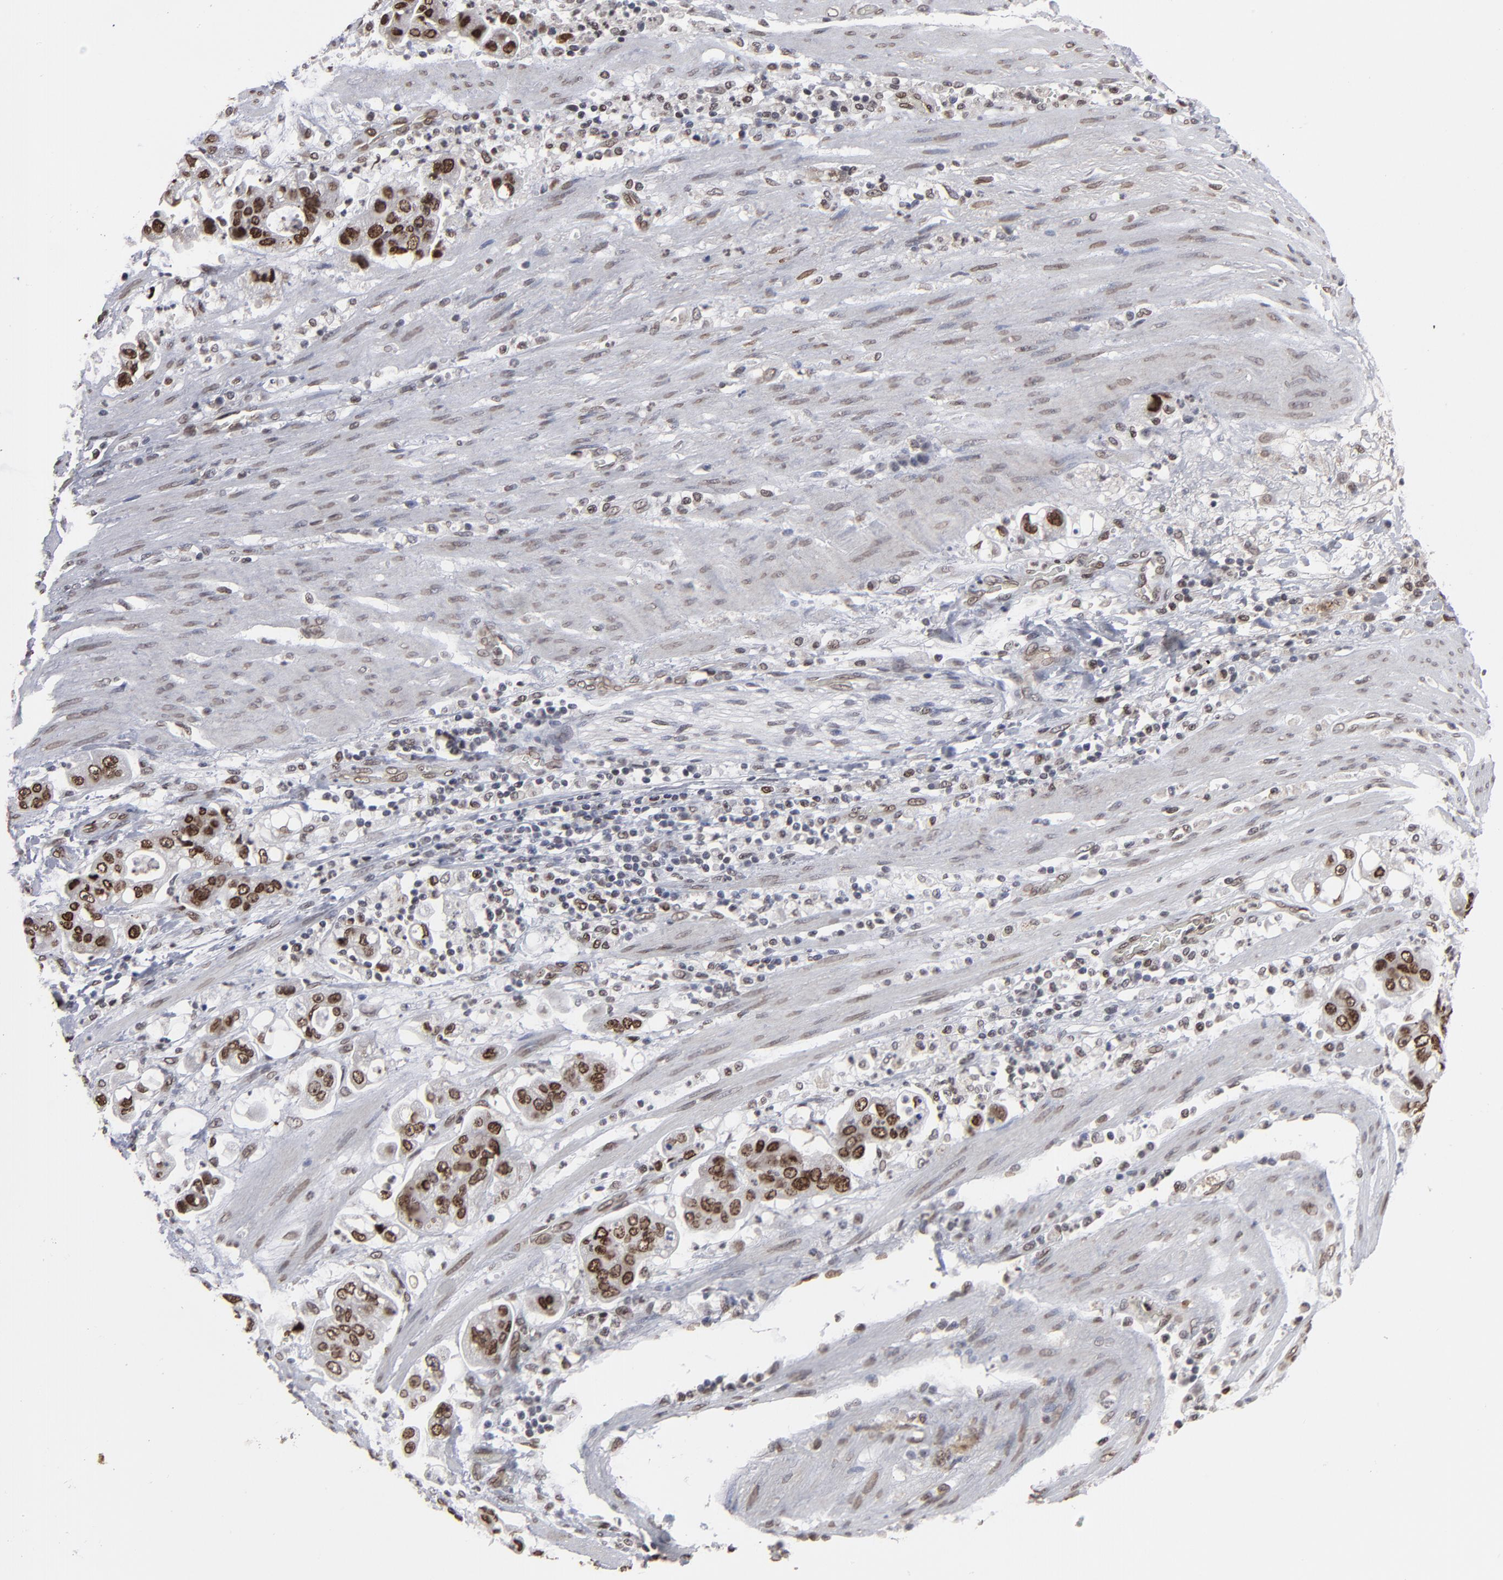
{"staining": {"intensity": "moderate", "quantity": "25%-75%", "location": "nuclear"}, "tissue": "stomach cancer", "cell_type": "Tumor cells", "image_type": "cancer", "snomed": [{"axis": "morphology", "description": "Adenocarcinoma, NOS"}, {"axis": "topography", "description": "Stomach"}], "caption": "Immunohistochemistry (DAB (3,3'-diaminobenzidine)) staining of stomach cancer (adenocarcinoma) displays moderate nuclear protein staining in approximately 25%-75% of tumor cells. (DAB IHC with brightfield microscopy, high magnification).", "gene": "BAZ1A", "patient": {"sex": "male", "age": 62}}